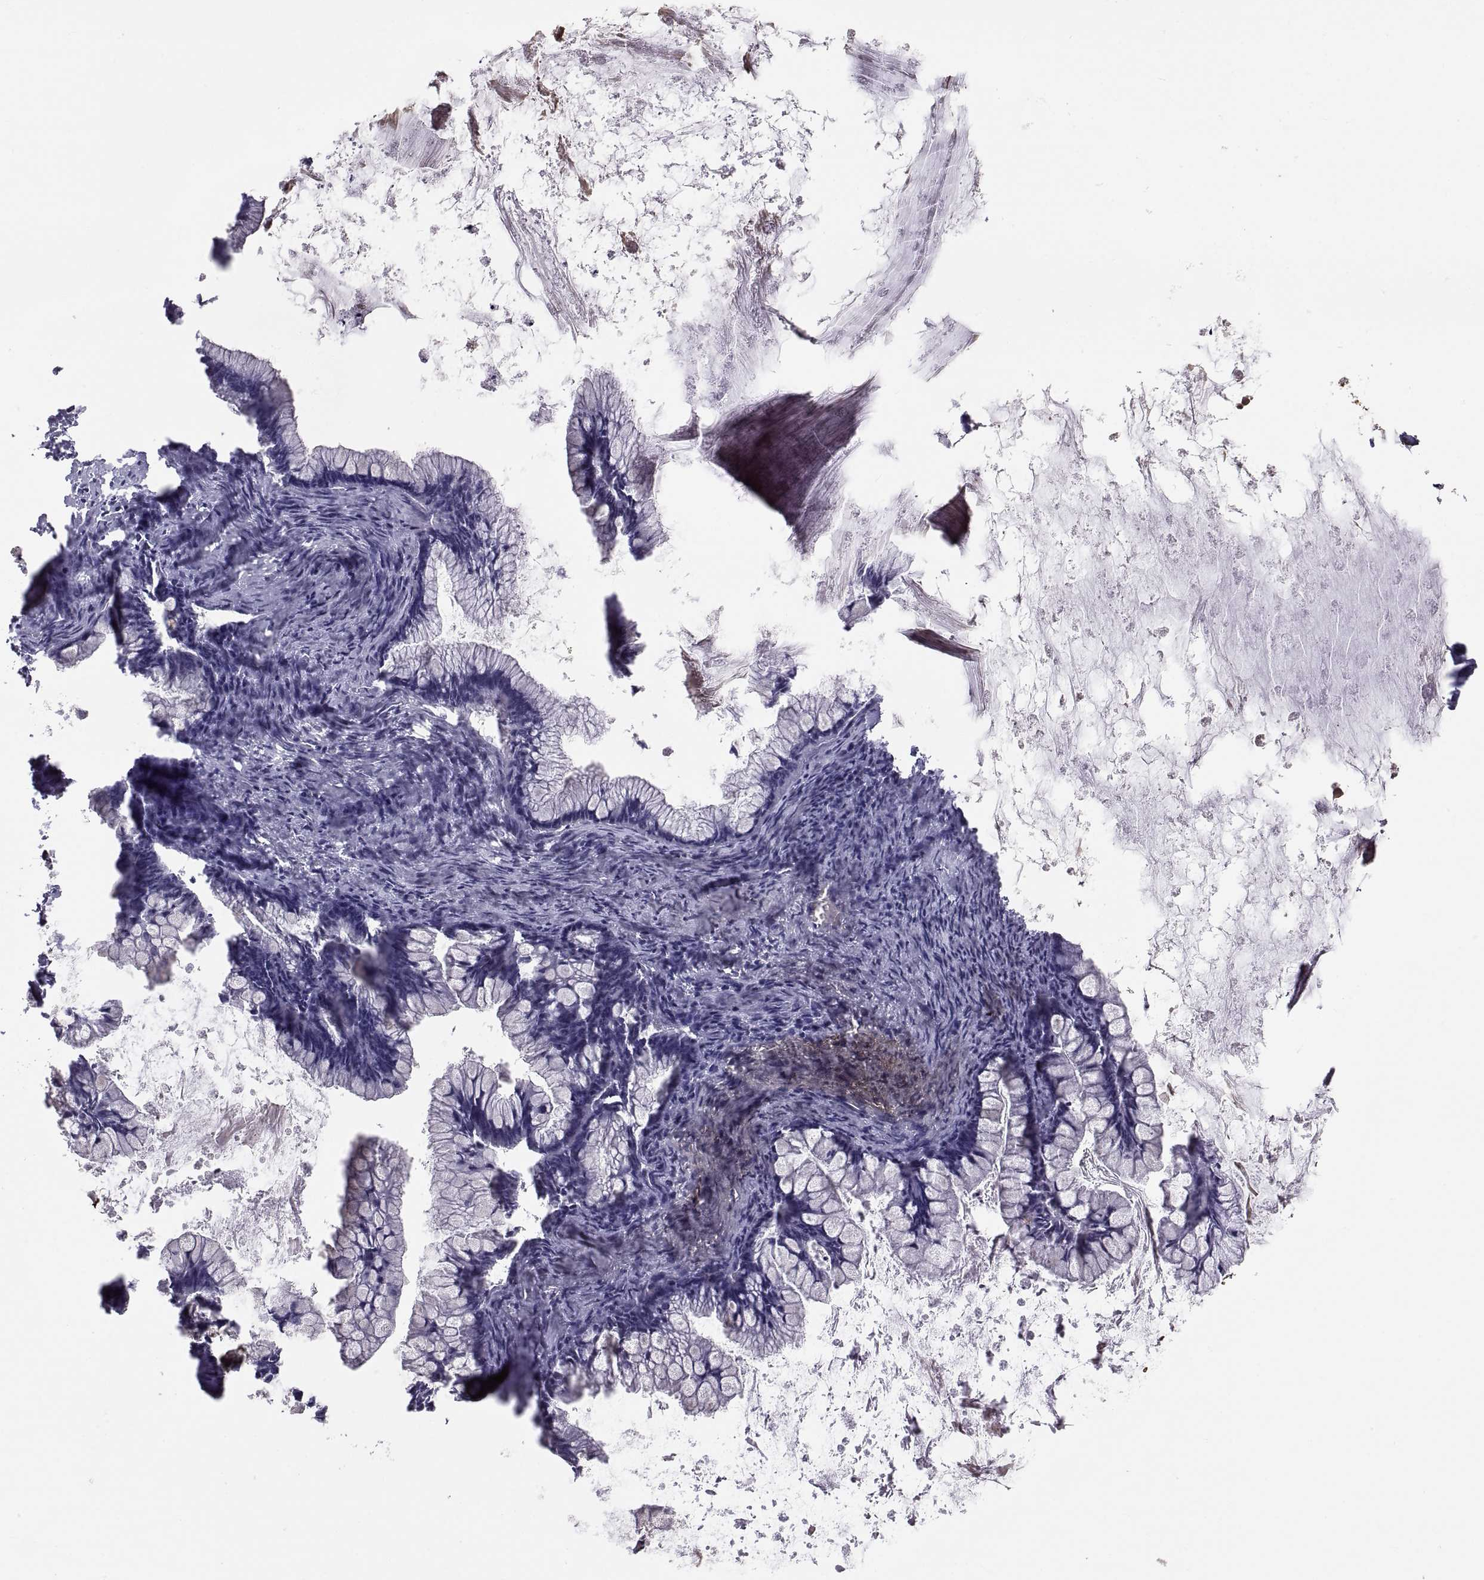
{"staining": {"intensity": "negative", "quantity": "none", "location": "none"}, "tissue": "ovarian cancer", "cell_type": "Tumor cells", "image_type": "cancer", "snomed": [{"axis": "morphology", "description": "Cystadenocarcinoma, mucinous, NOS"}, {"axis": "topography", "description": "Ovary"}], "caption": "High magnification brightfield microscopy of ovarian mucinous cystadenocarcinoma stained with DAB (brown) and counterstained with hematoxylin (blue): tumor cells show no significant expression.", "gene": "ANO1", "patient": {"sex": "female", "age": 67}}